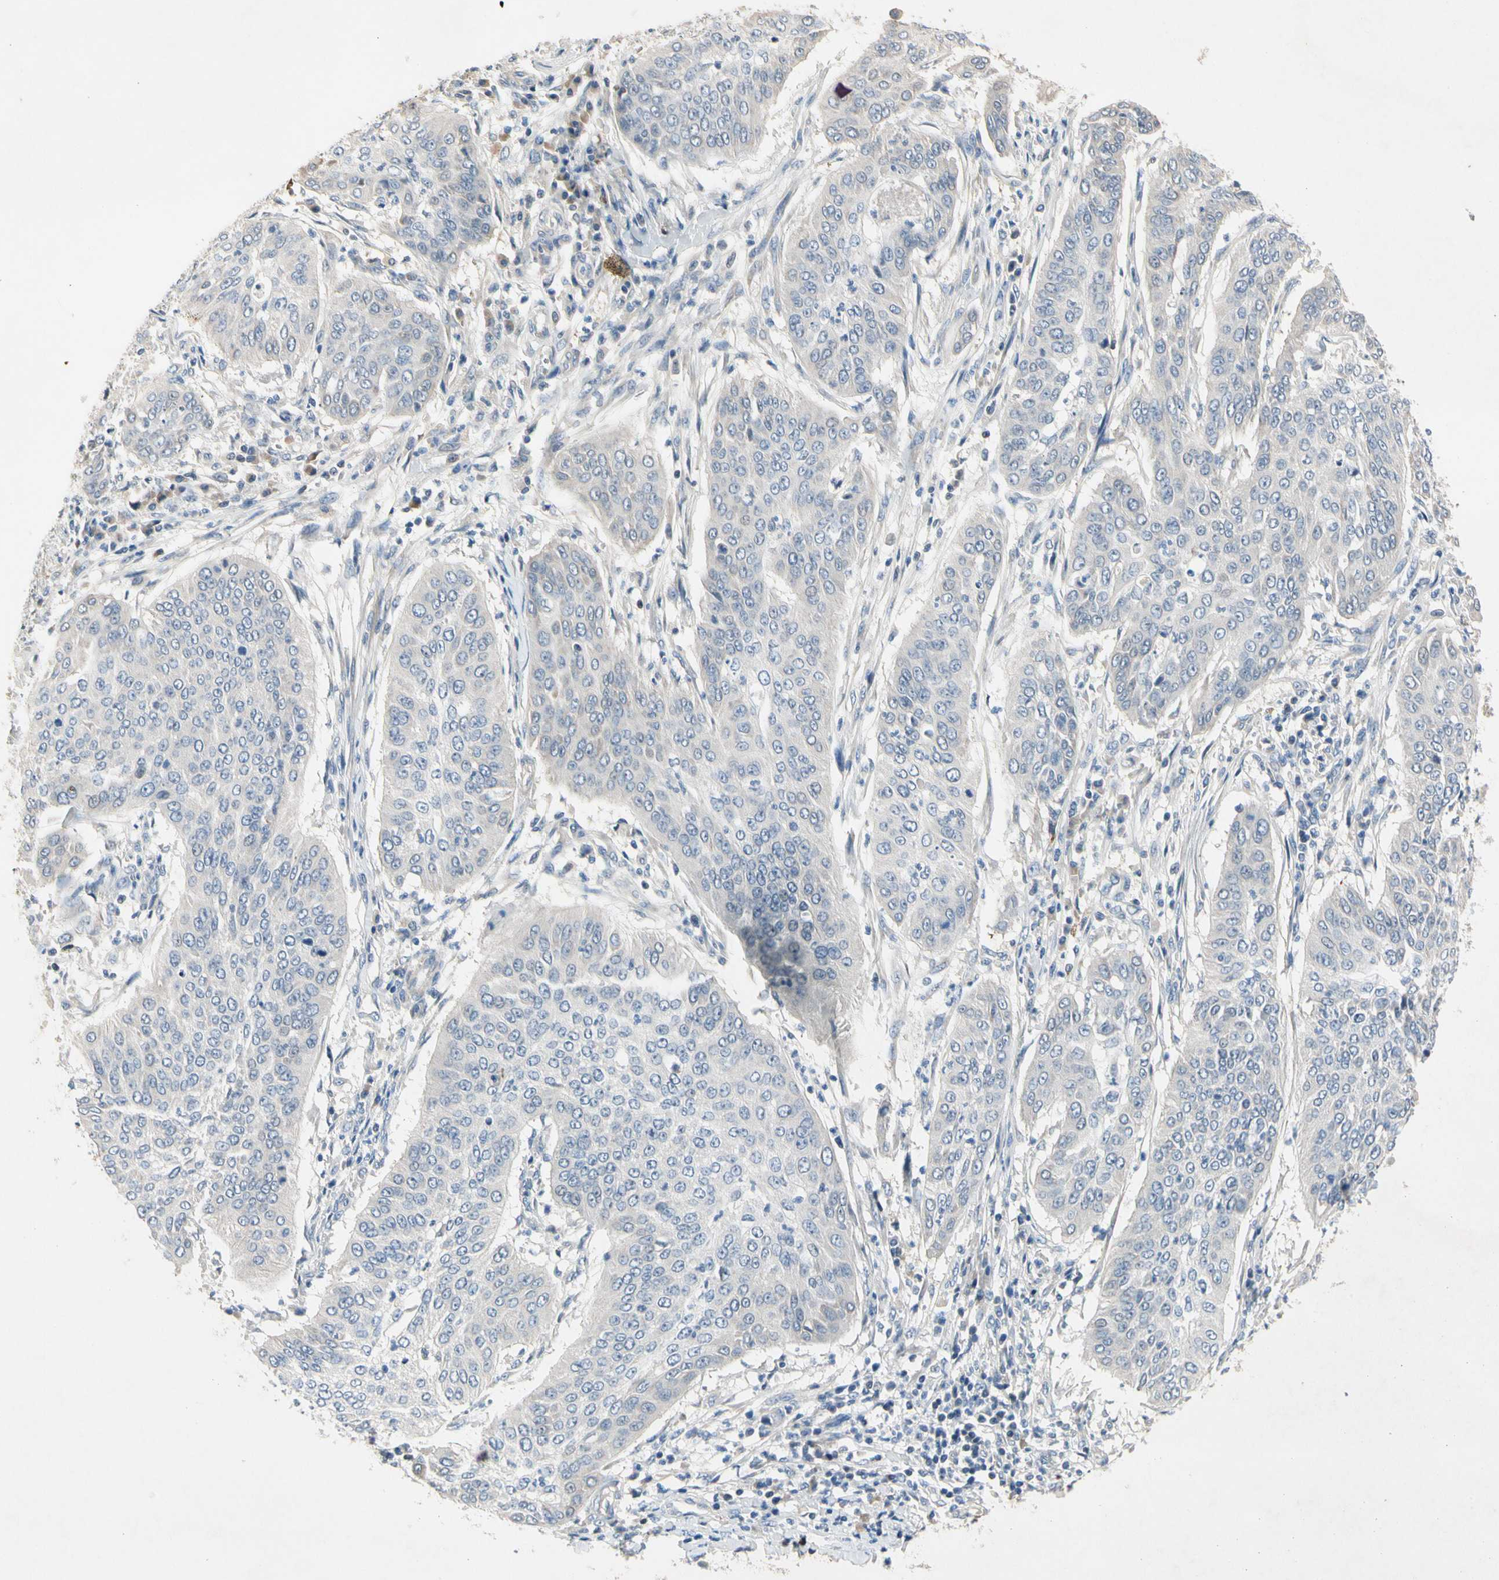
{"staining": {"intensity": "negative", "quantity": "none", "location": "none"}, "tissue": "cervical cancer", "cell_type": "Tumor cells", "image_type": "cancer", "snomed": [{"axis": "morphology", "description": "Normal tissue, NOS"}, {"axis": "morphology", "description": "Squamous cell carcinoma, NOS"}, {"axis": "topography", "description": "Cervix"}], "caption": "The immunohistochemistry (IHC) image has no significant positivity in tumor cells of cervical cancer (squamous cell carcinoma) tissue.", "gene": "GAS6", "patient": {"sex": "female", "age": 39}}